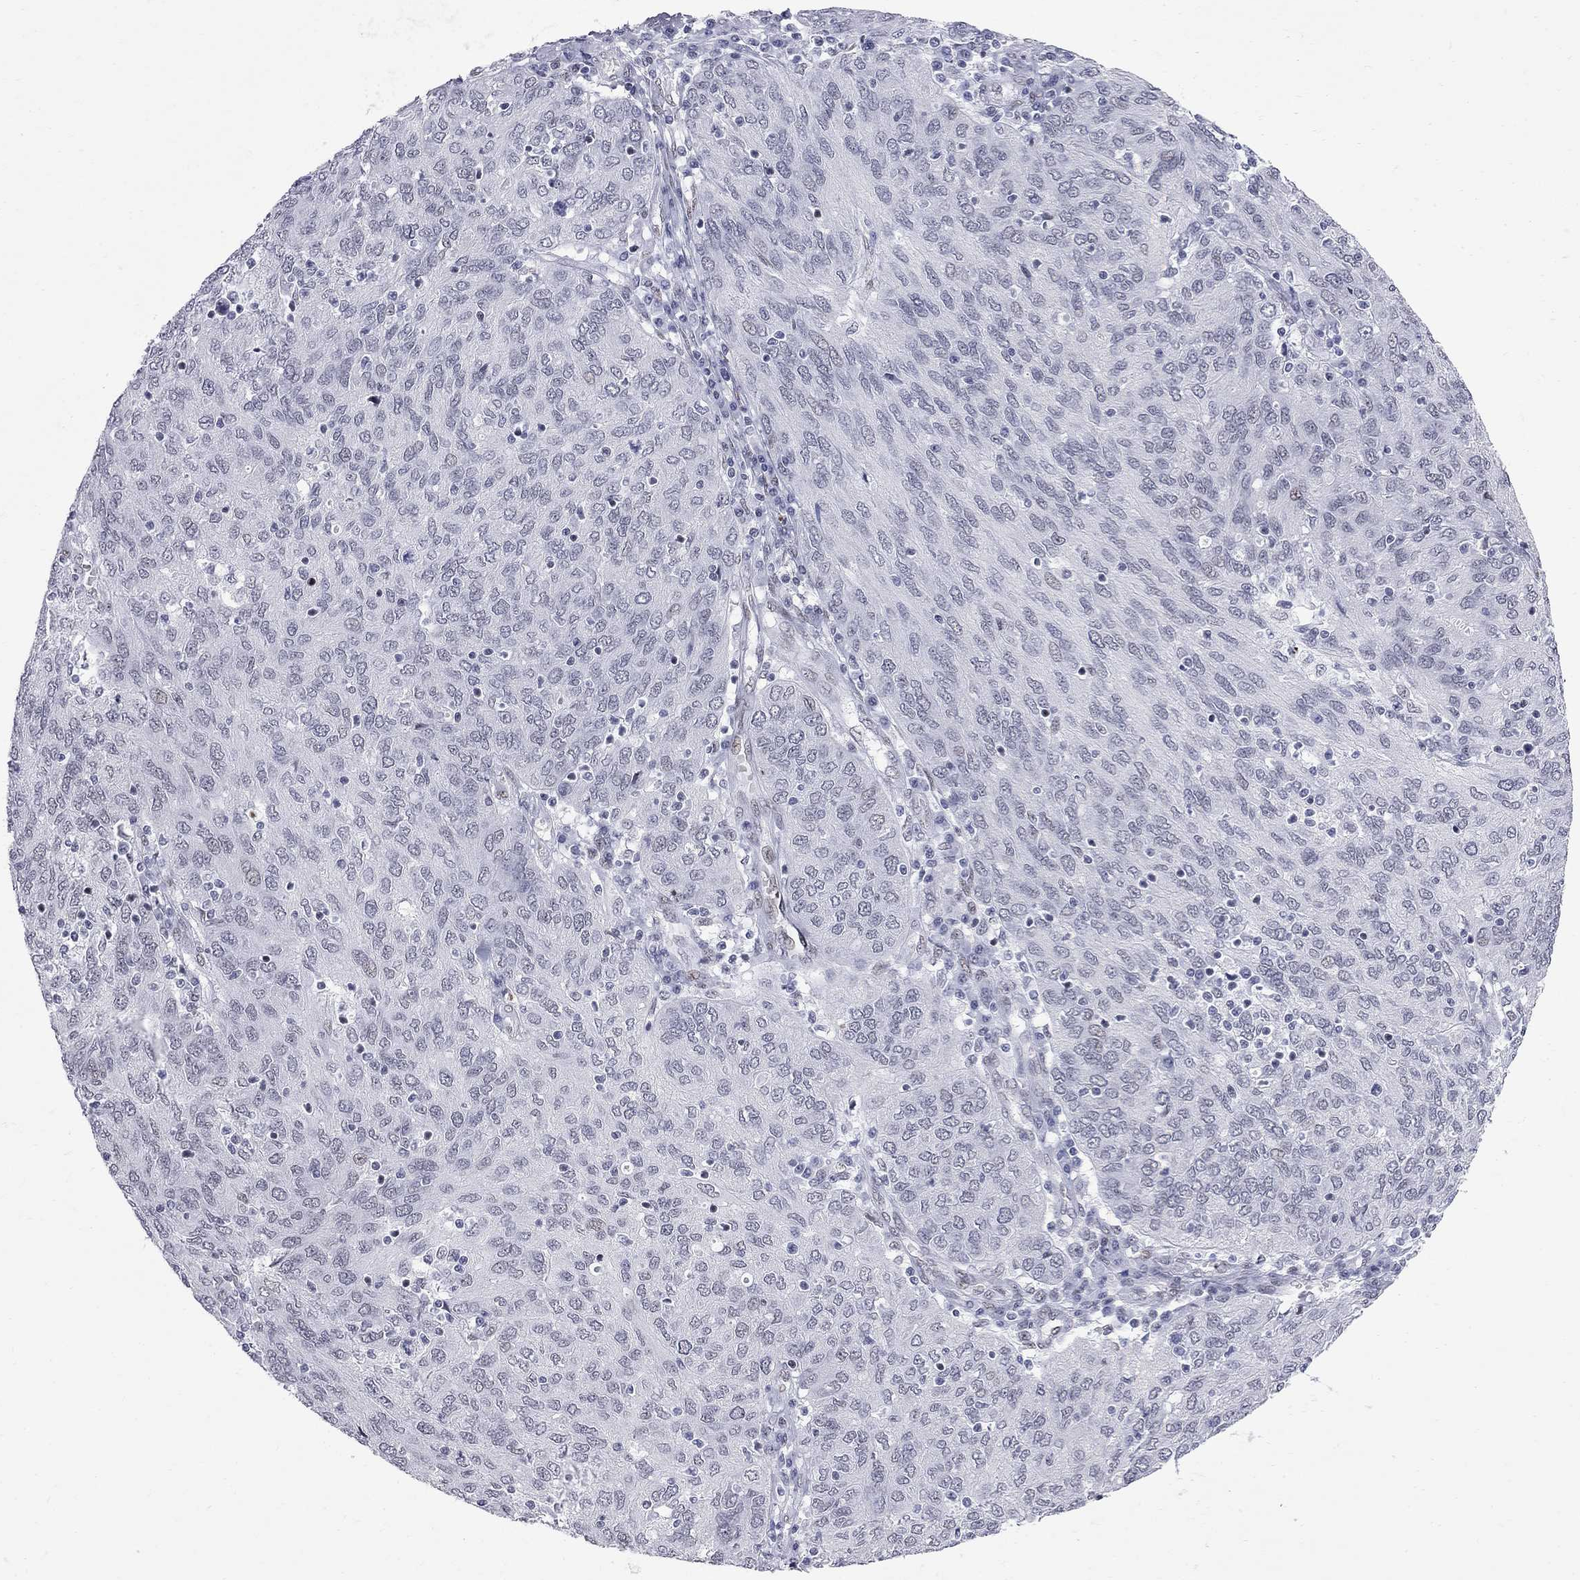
{"staining": {"intensity": "negative", "quantity": "none", "location": "none"}, "tissue": "ovarian cancer", "cell_type": "Tumor cells", "image_type": "cancer", "snomed": [{"axis": "morphology", "description": "Carcinoma, endometroid"}, {"axis": "topography", "description": "Ovary"}], "caption": "Immunohistochemistry of human ovarian cancer demonstrates no staining in tumor cells. (IHC, brightfield microscopy, high magnification).", "gene": "ZBTB47", "patient": {"sex": "female", "age": 50}}